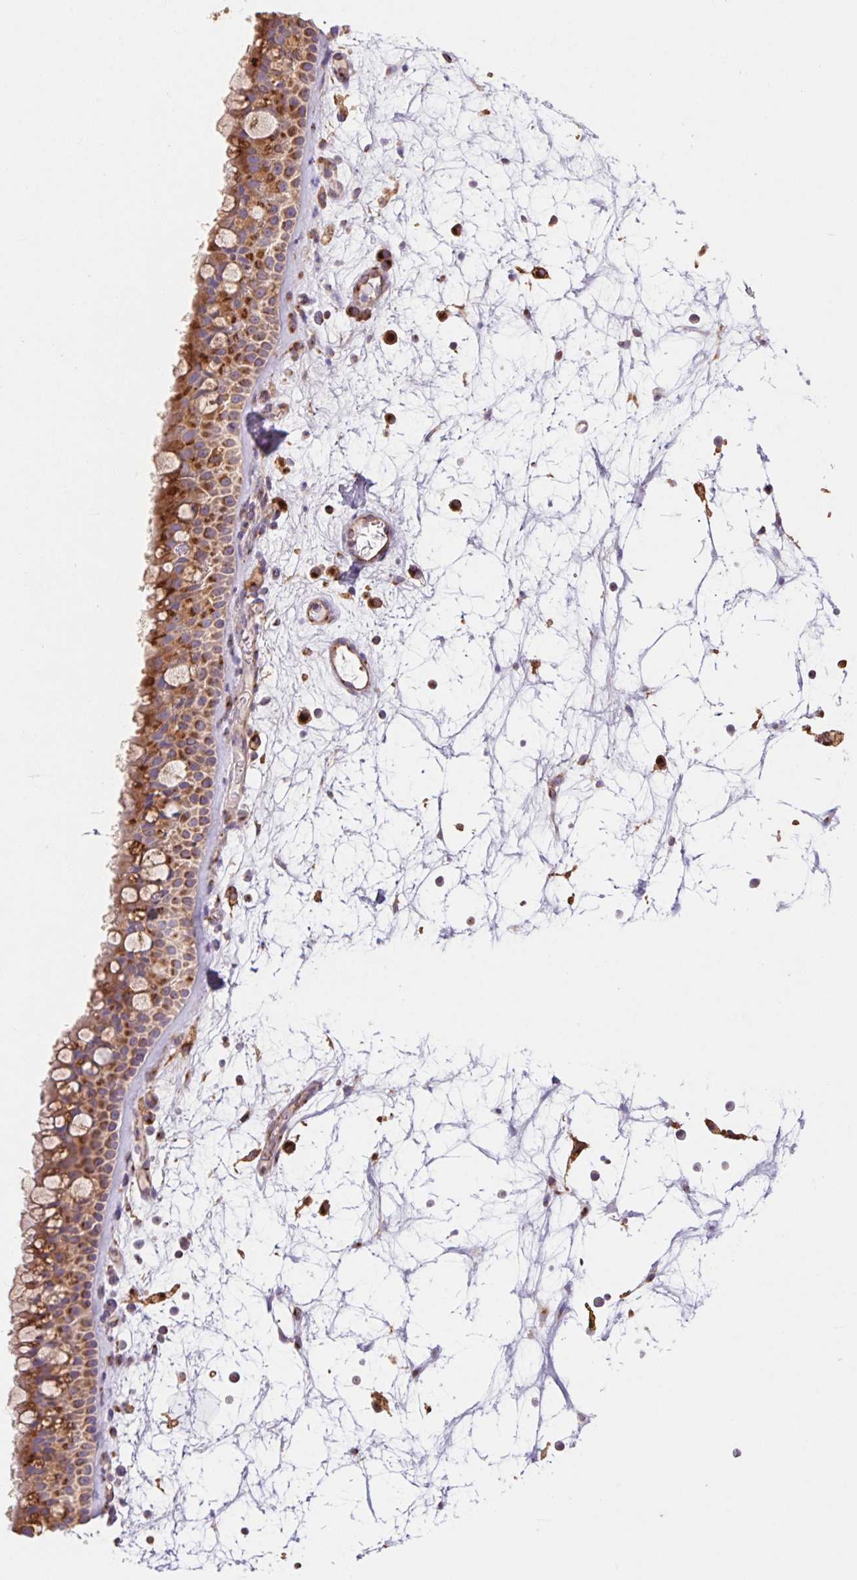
{"staining": {"intensity": "moderate", "quantity": ">75%", "location": "cytoplasmic/membranous"}, "tissue": "nasopharynx", "cell_type": "Respiratory epithelial cells", "image_type": "normal", "snomed": [{"axis": "morphology", "description": "Normal tissue, NOS"}, {"axis": "topography", "description": "Nasopharynx"}], "caption": "The micrograph demonstrates immunohistochemical staining of normal nasopharynx. There is moderate cytoplasmic/membranous staining is present in approximately >75% of respiratory epithelial cells. The protein of interest is stained brown, and the nuclei are stained in blue (DAB IHC with brightfield microscopy, high magnification).", "gene": "RAB1A", "patient": {"sex": "male", "age": 68}}